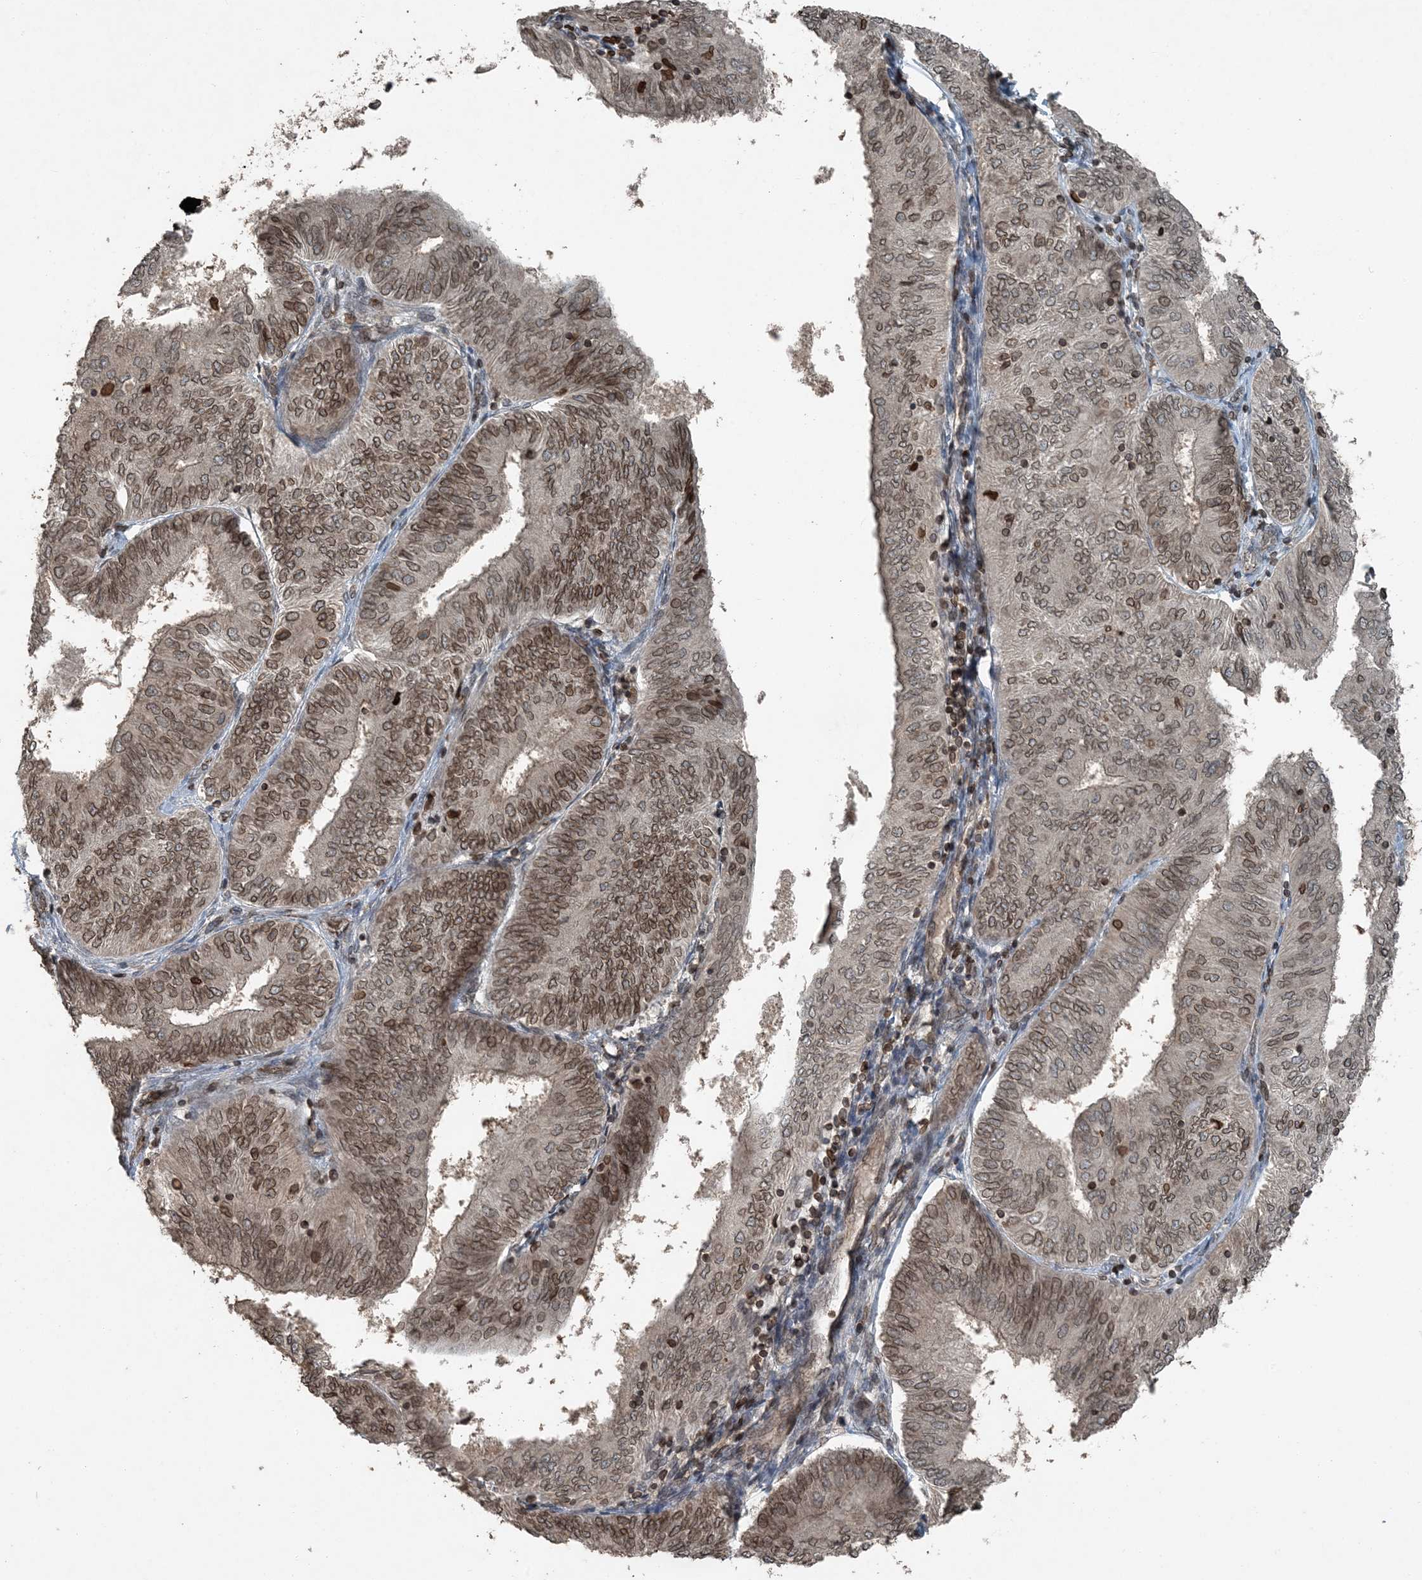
{"staining": {"intensity": "strong", "quantity": ">75%", "location": "cytoplasmic/membranous,nuclear"}, "tissue": "endometrial cancer", "cell_type": "Tumor cells", "image_type": "cancer", "snomed": [{"axis": "morphology", "description": "Adenocarcinoma, NOS"}, {"axis": "topography", "description": "Endometrium"}], "caption": "Endometrial adenocarcinoma stained with immunohistochemistry (IHC) reveals strong cytoplasmic/membranous and nuclear staining in approximately >75% of tumor cells.", "gene": "ZFAND2B", "patient": {"sex": "female", "age": 58}}